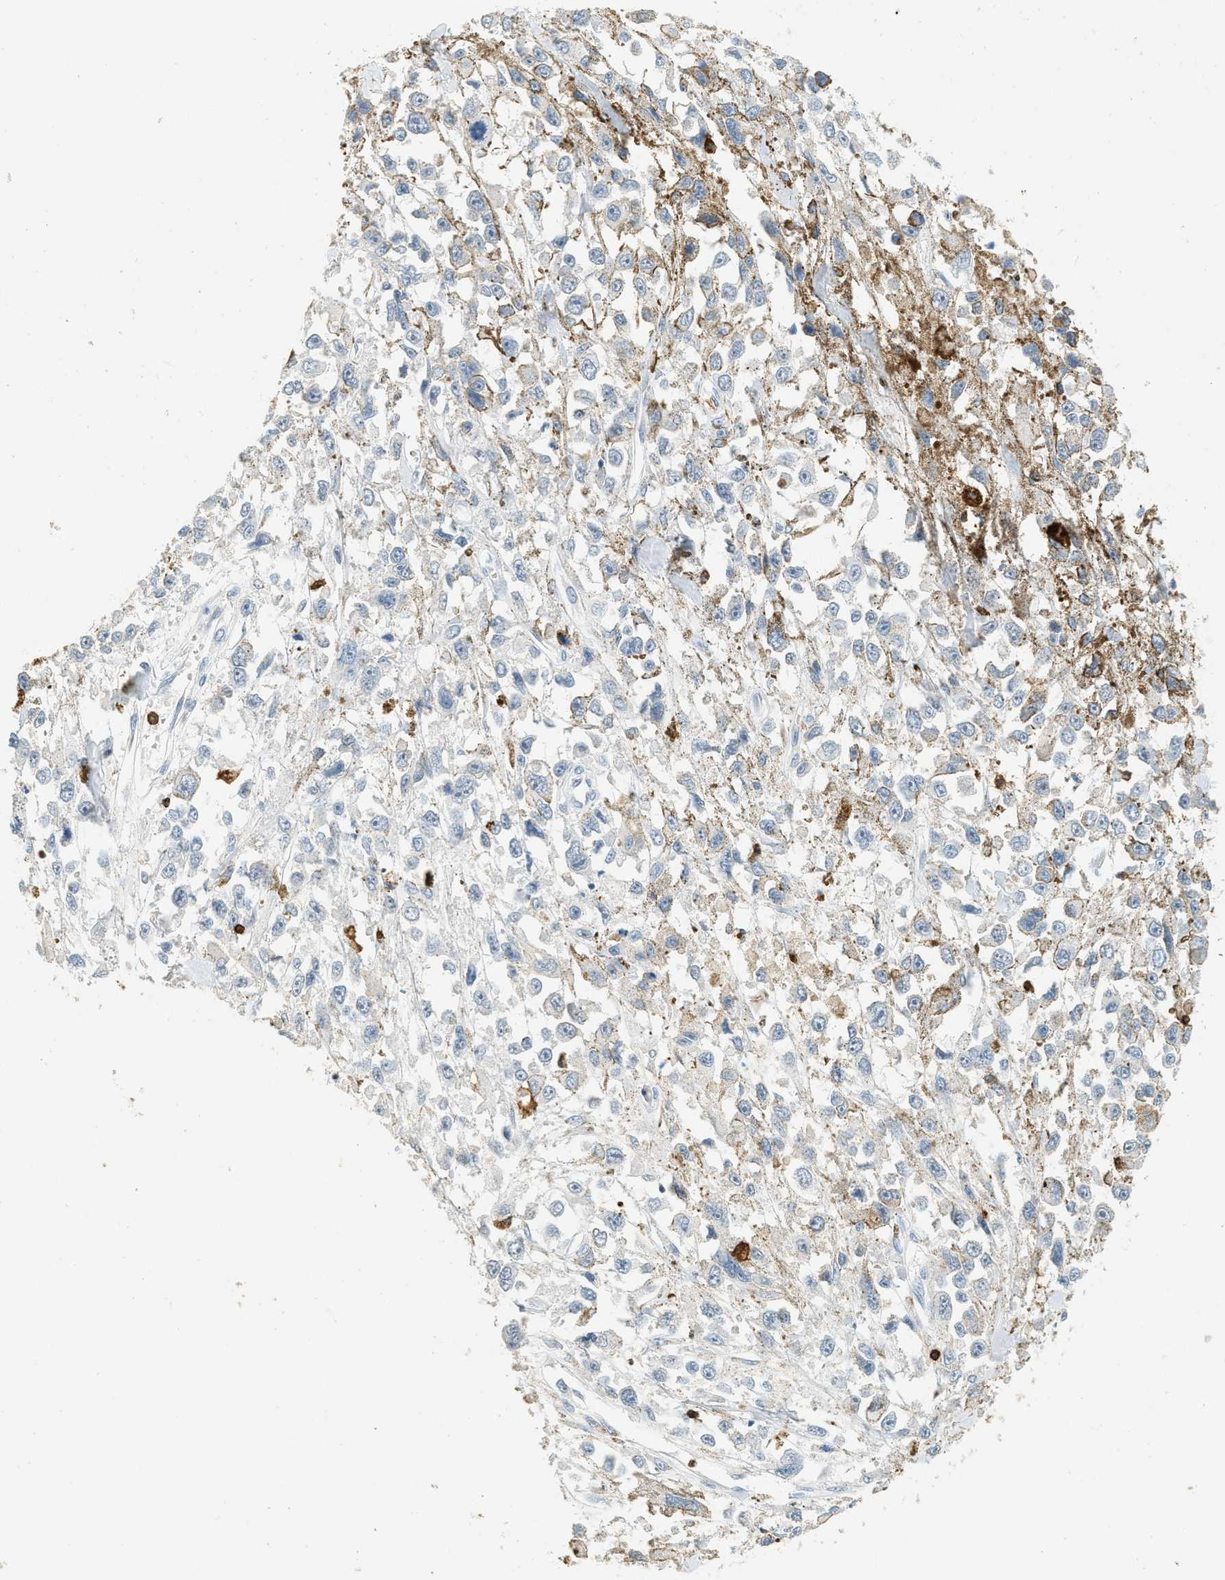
{"staining": {"intensity": "negative", "quantity": "none", "location": "none"}, "tissue": "melanoma", "cell_type": "Tumor cells", "image_type": "cancer", "snomed": [{"axis": "morphology", "description": "Malignant melanoma, Metastatic site"}, {"axis": "topography", "description": "Lymph node"}], "caption": "This is a micrograph of IHC staining of malignant melanoma (metastatic site), which shows no expression in tumor cells. Brightfield microscopy of immunohistochemistry stained with DAB (3,3'-diaminobenzidine) (brown) and hematoxylin (blue), captured at high magnification.", "gene": "LSP1", "patient": {"sex": "male", "age": 59}}